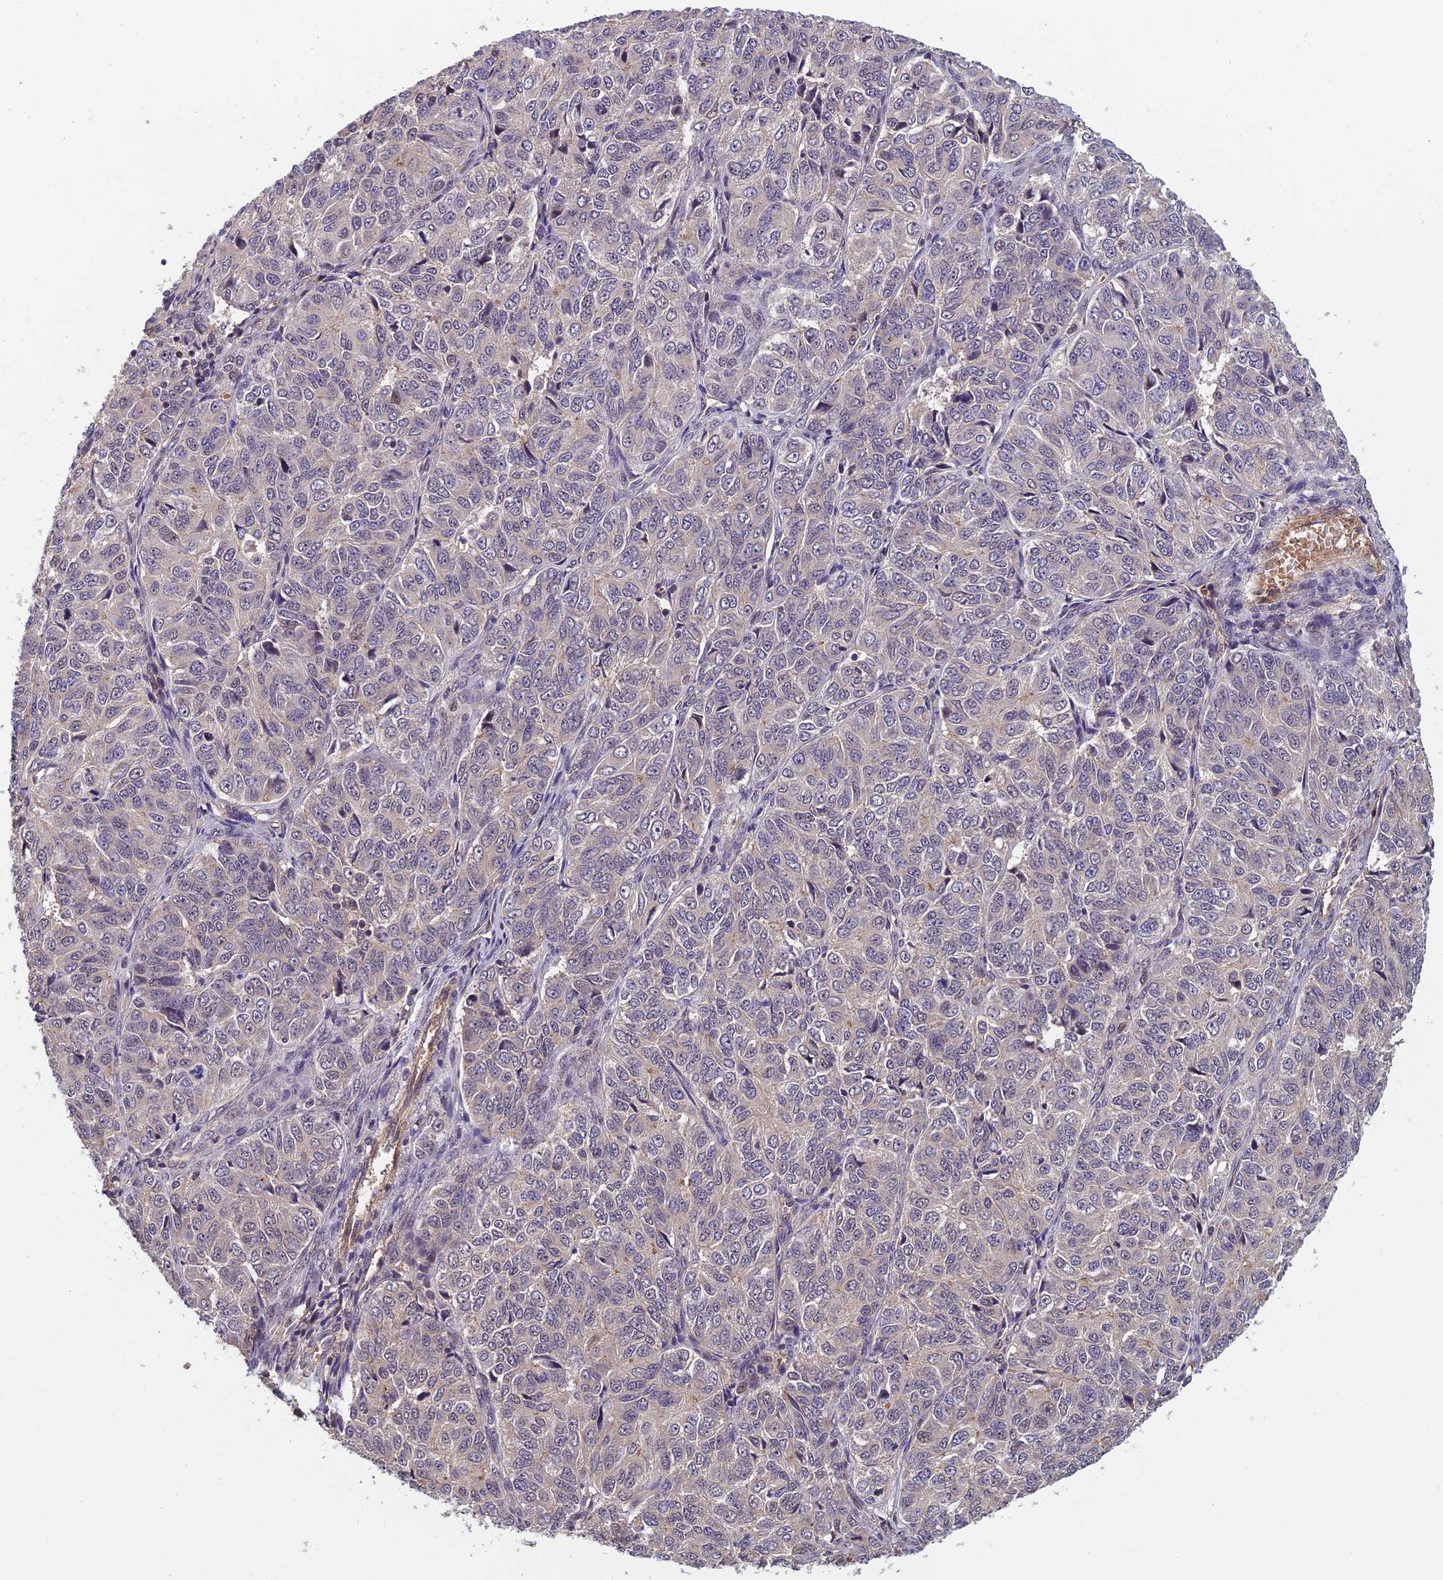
{"staining": {"intensity": "negative", "quantity": "none", "location": "none"}, "tissue": "ovarian cancer", "cell_type": "Tumor cells", "image_type": "cancer", "snomed": [{"axis": "morphology", "description": "Carcinoma, endometroid"}, {"axis": "topography", "description": "Ovary"}], "caption": "An image of human endometroid carcinoma (ovarian) is negative for staining in tumor cells. Nuclei are stained in blue.", "gene": "PIKFYVE", "patient": {"sex": "female", "age": 51}}